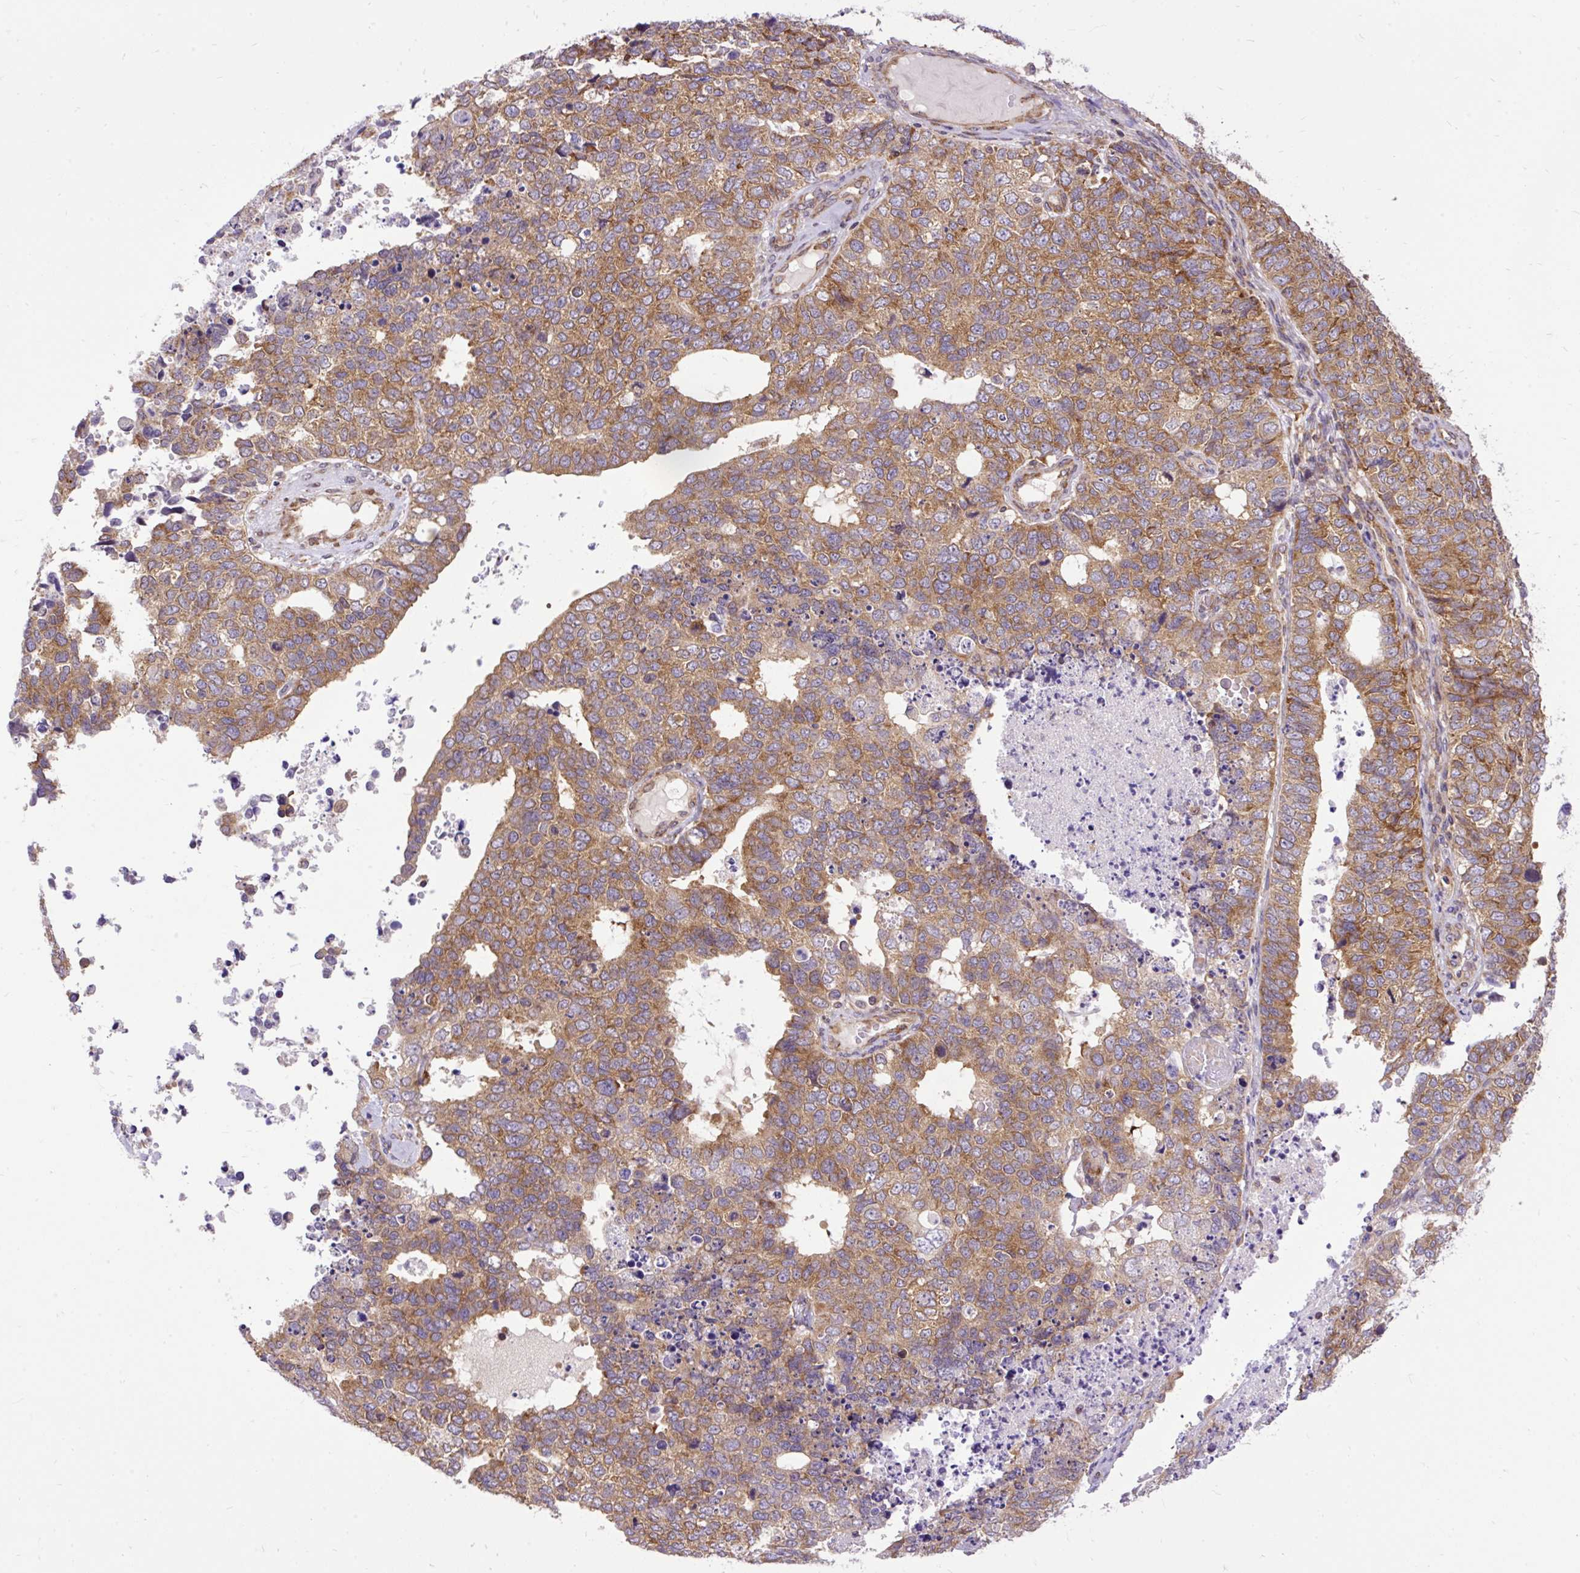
{"staining": {"intensity": "moderate", "quantity": ">75%", "location": "cytoplasmic/membranous"}, "tissue": "cervical cancer", "cell_type": "Tumor cells", "image_type": "cancer", "snomed": [{"axis": "morphology", "description": "Squamous cell carcinoma, NOS"}, {"axis": "topography", "description": "Cervix"}], "caption": "High-power microscopy captured an IHC image of squamous cell carcinoma (cervical), revealing moderate cytoplasmic/membranous positivity in about >75% of tumor cells.", "gene": "TRIM17", "patient": {"sex": "female", "age": 63}}